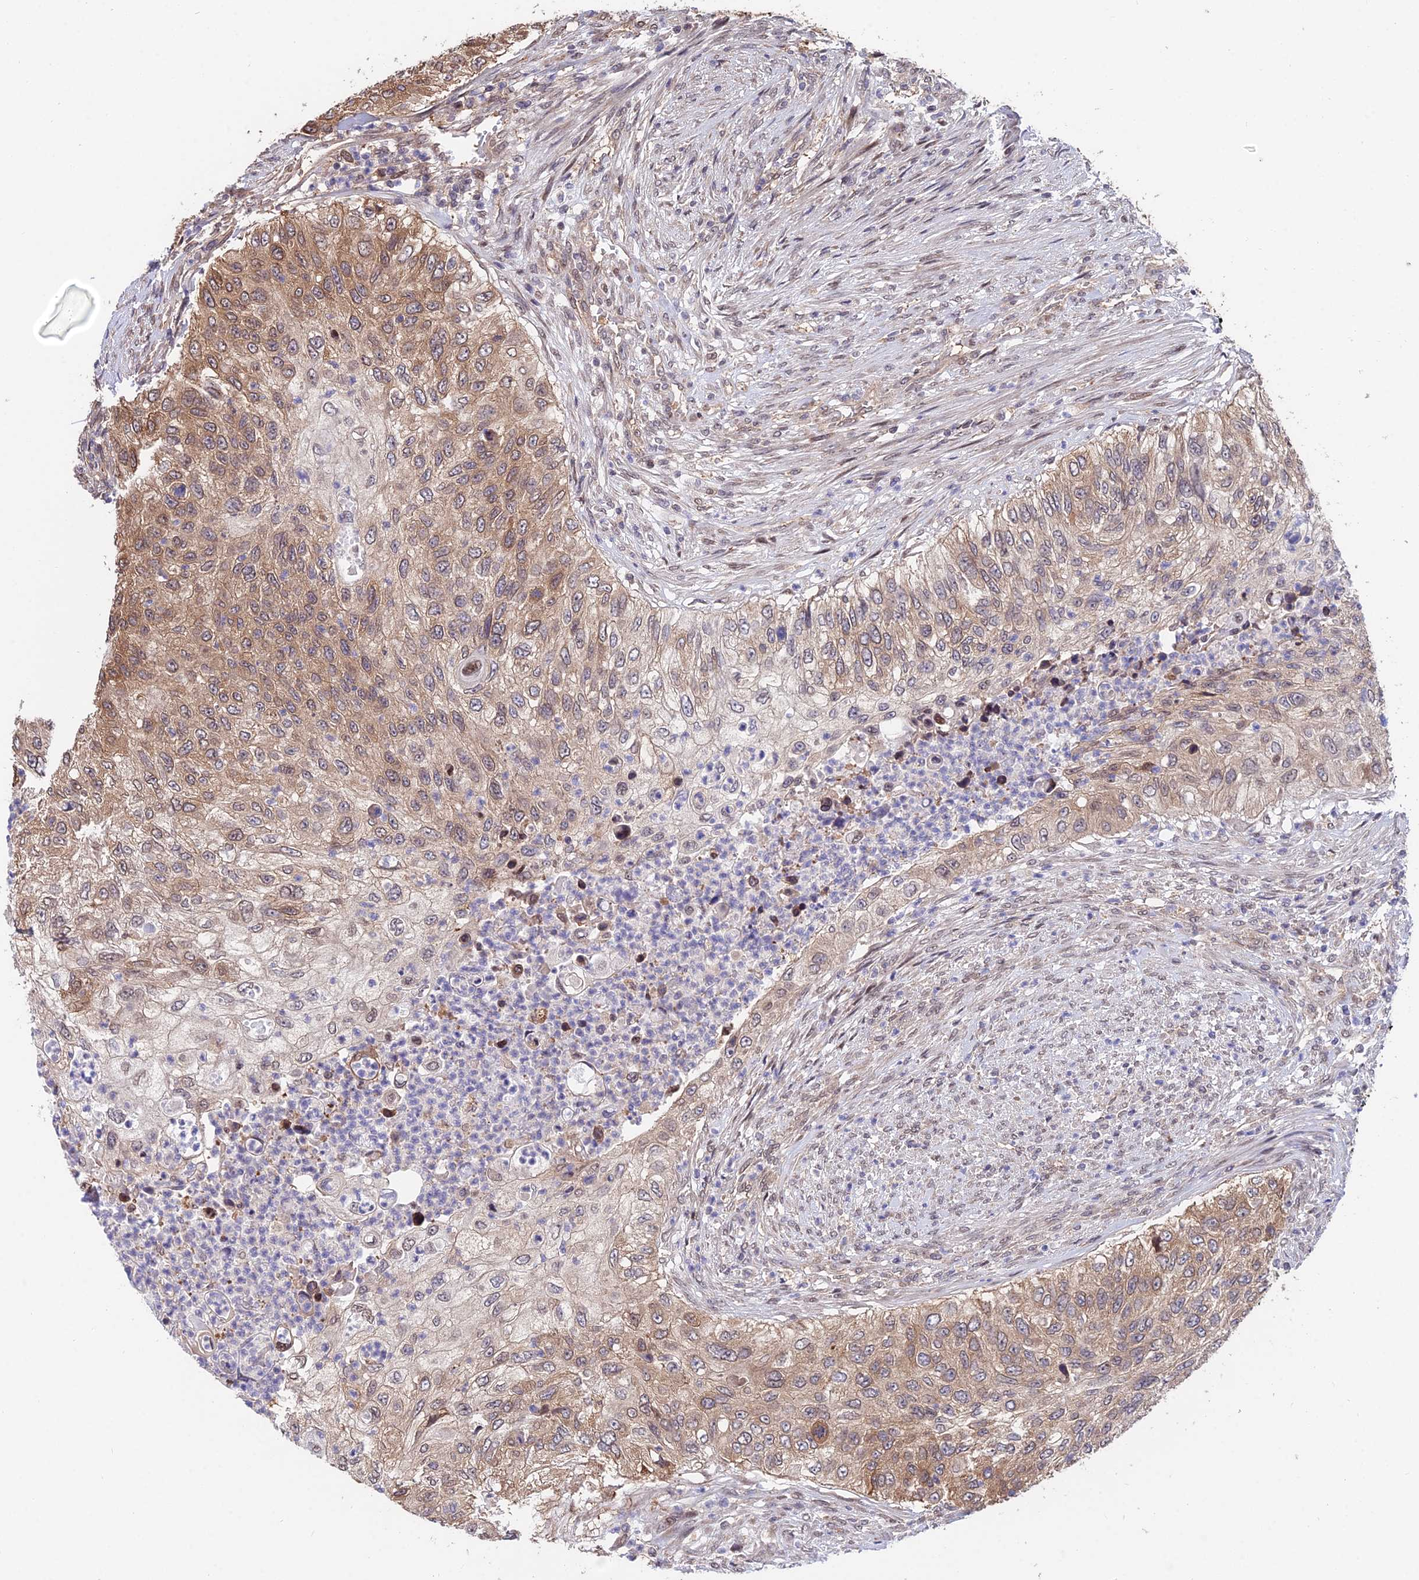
{"staining": {"intensity": "moderate", "quantity": "25%-75%", "location": "cytoplasmic/membranous"}, "tissue": "urothelial cancer", "cell_type": "Tumor cells", "image_type": "cancer", "snomed": [{"axis": "morphology", "description": "Urothelial carcinoma, High grade"}, {"axis": "topography", "description": "Urinary bladder"}], "caption": "Moderate cytoplasmic/membranous protein staining is appreciated in about 25%-75% of tumor cells in urothelial carcinoma (high-grade). (Brightfield microscopy of DAB IHC at high magnification).", "gene": "INPP4A", "patient": {"sex": "female", "age": 60}}